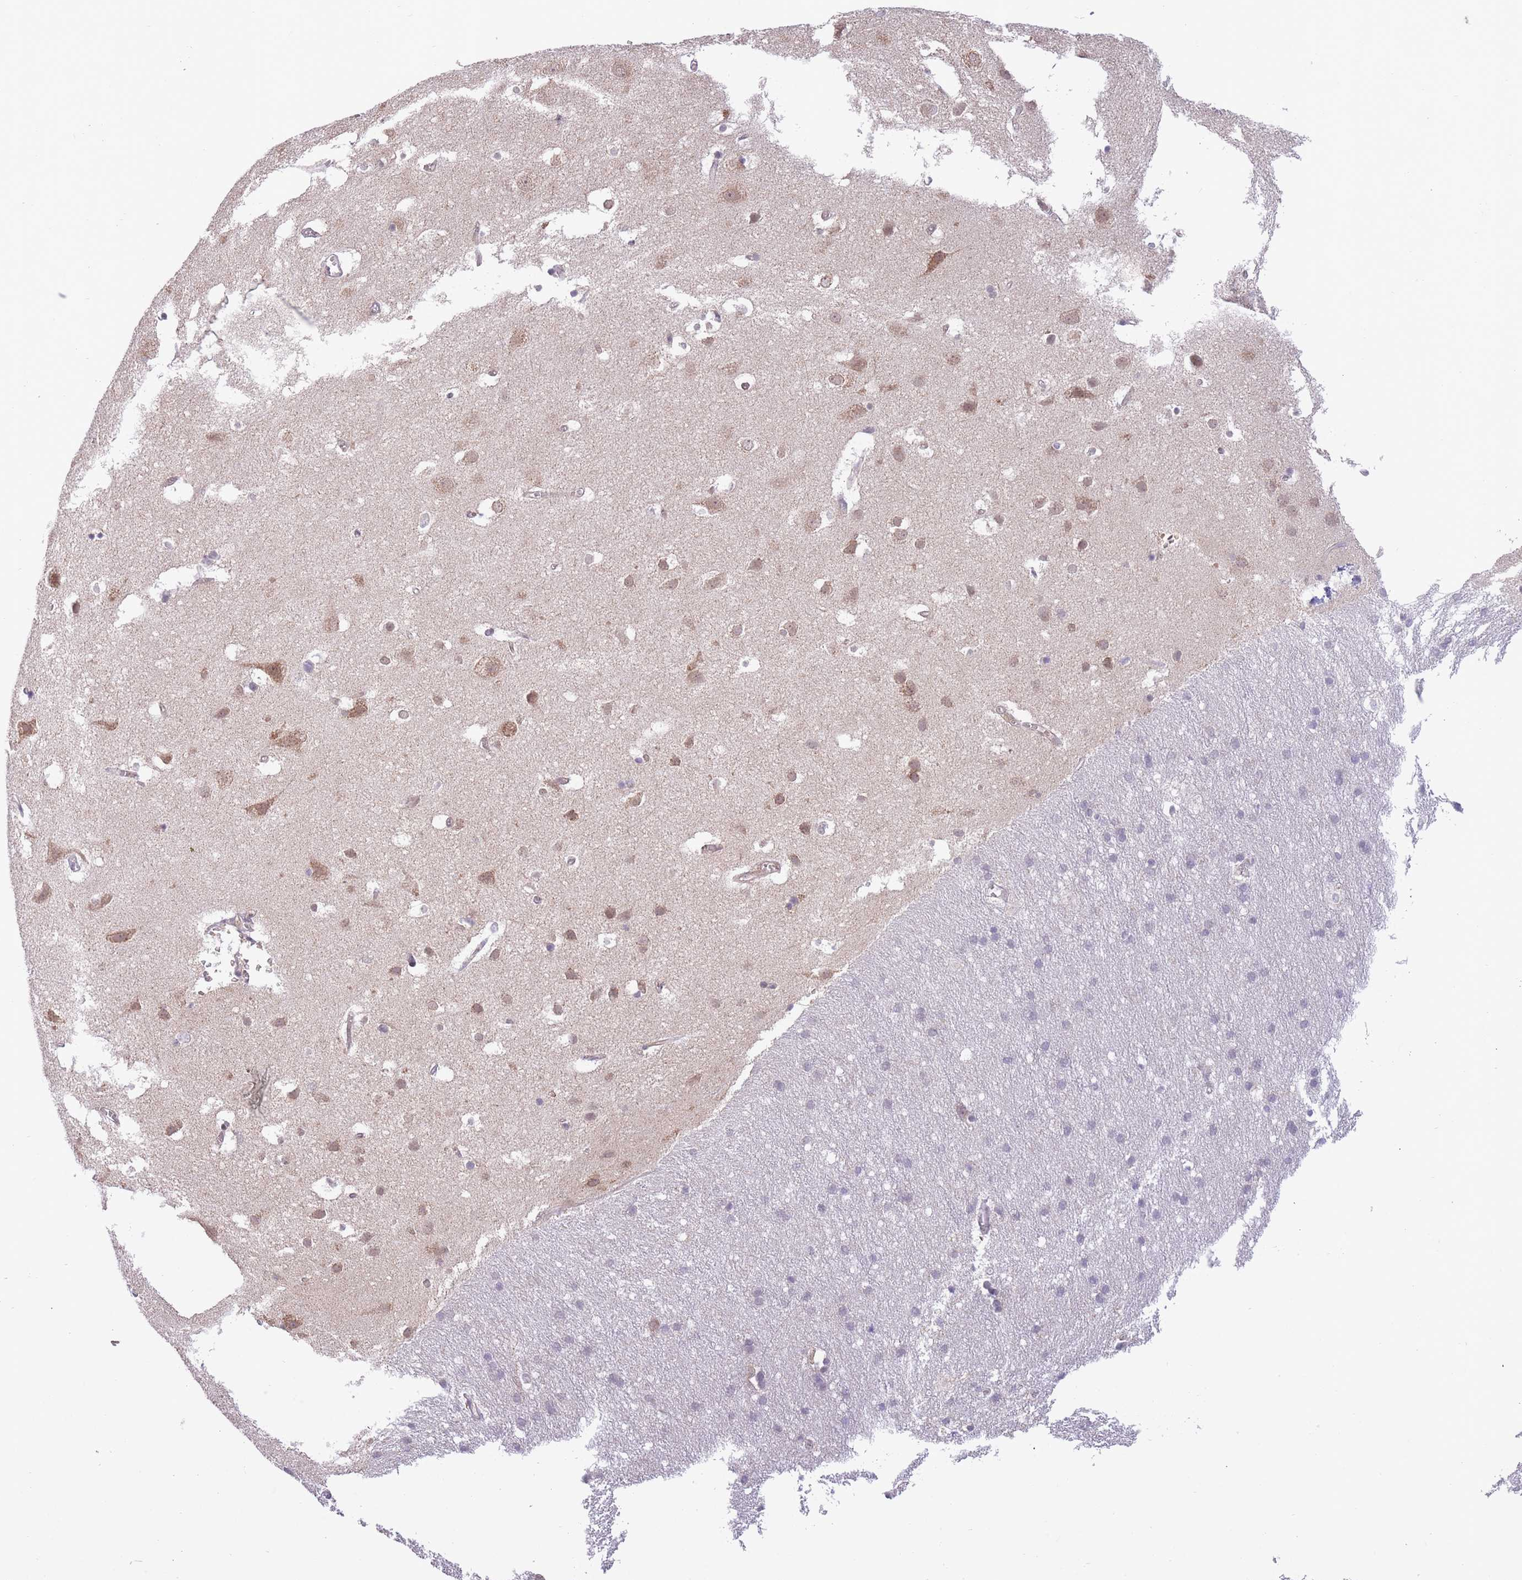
{"staining": {"intensity": "weak", "quantity": "25%-75%", "location": "cytoplasmic/membranous"}, "tissue": "cerebral cortex", "cell_type": "Endothelial cells", "image_type": "normal", "snomed": [{"axis": "morphology", "description": "Normal tissue, NOS"}, {"axis": "topography", "description": "Cerebral cortex"}], "caption": "IHC (DAB) staining of unremarkable human cerebral cortex shows weak cytoplasmic/membranous protein expression in approximately 25%-75% of endothelial cells.", "gene": "FUT3", "patient": {"sex": "male", "age": 54}}